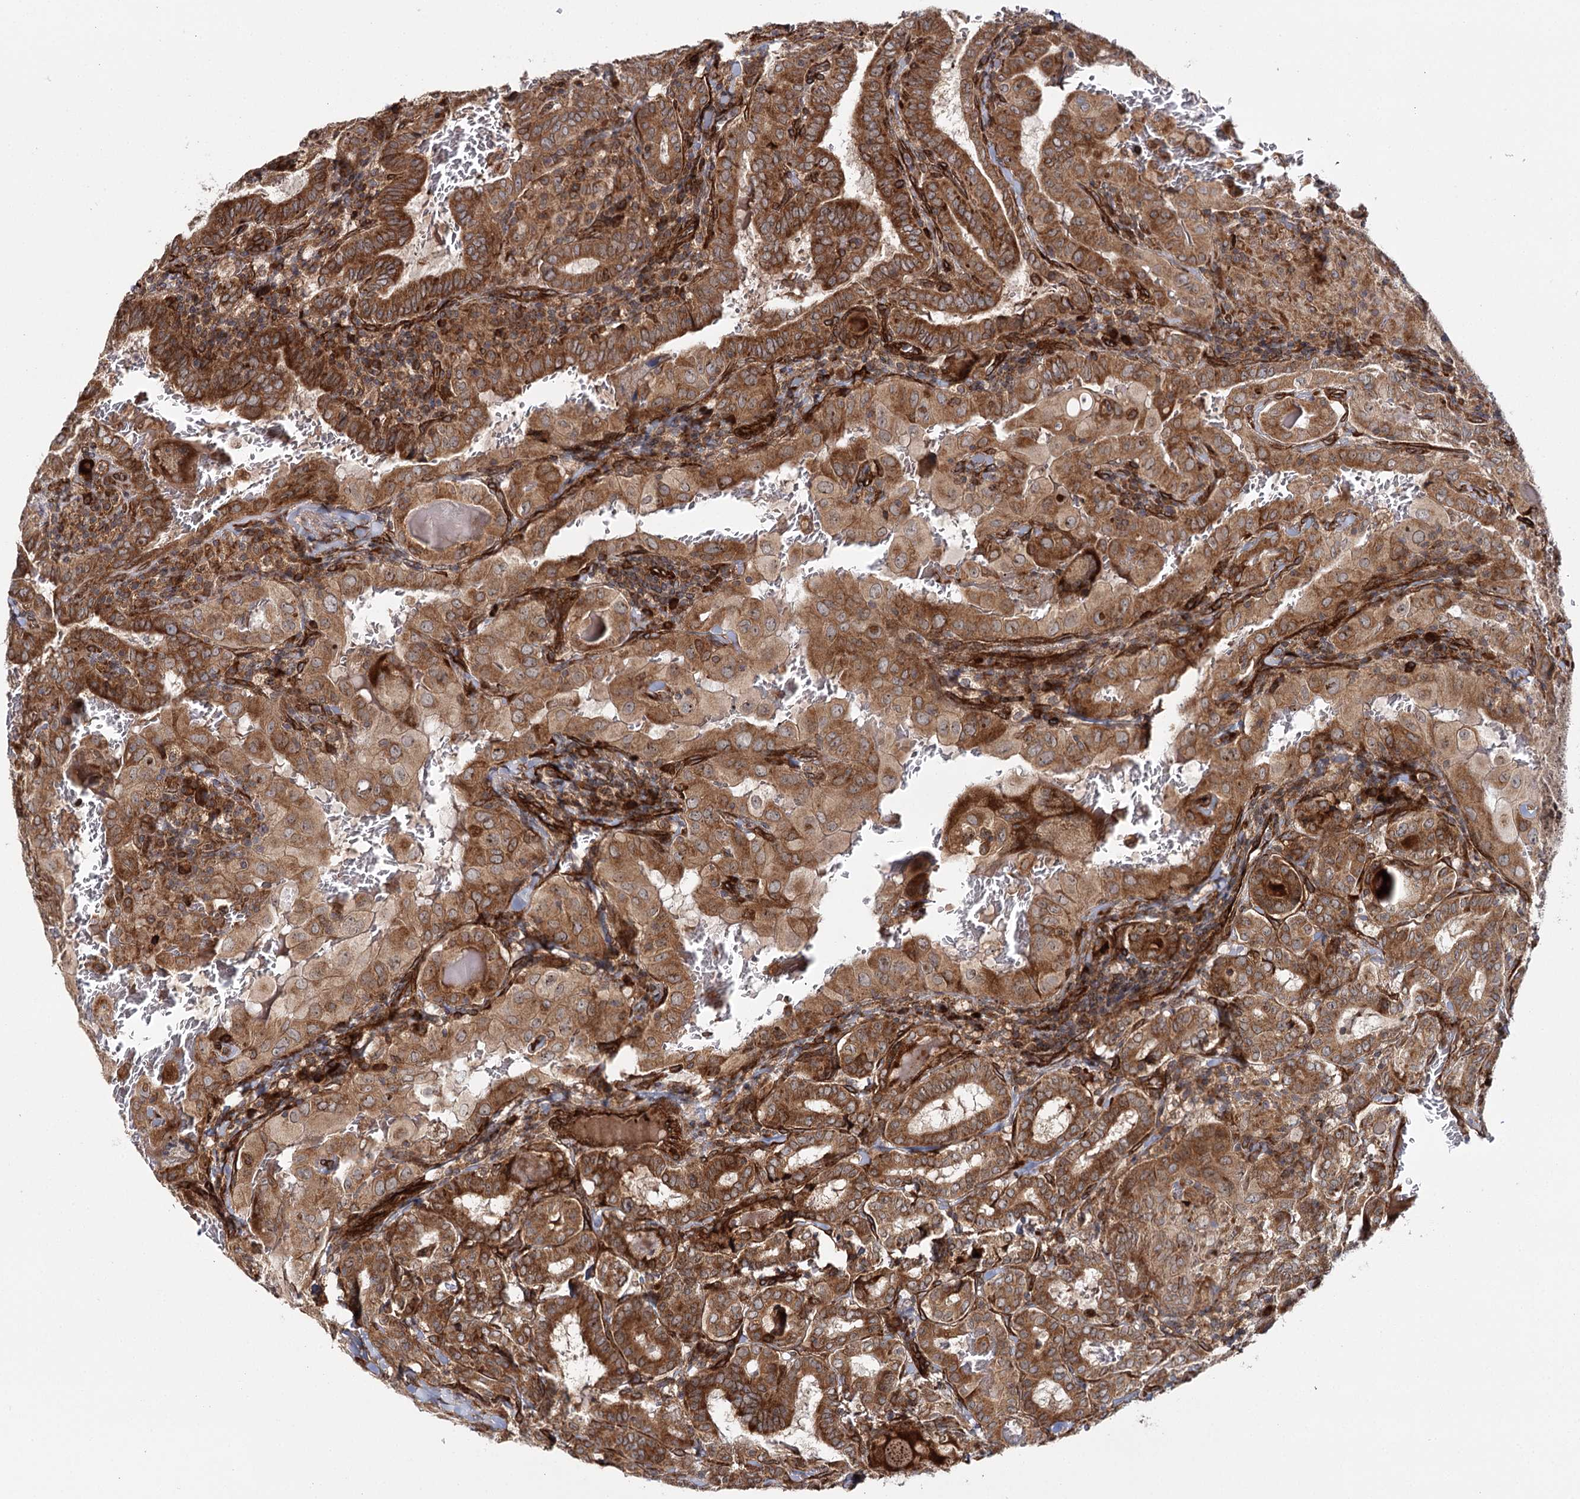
{"staining": {"intensity": "strong", "quantity": ">75%", "location": "cytoplasmic/membranous"}, "tissue": "thyroid cancer", "cell_type": "Tumor cells", "image_type": "cancer", "snomed": [{"axis": "morphology", "description": "Papillary adenocarcinoma, NOS"}, {"axis": "topography", "description": "Thyroid gland"}], "caption": "Strong cytoplasmic/membranous positivity for a protein is appreciated in about >75% of tumor cells of thyroid cancer using IHC.", "gene": "MKNK1", "patient": {"sex": "female", "age": 72}}